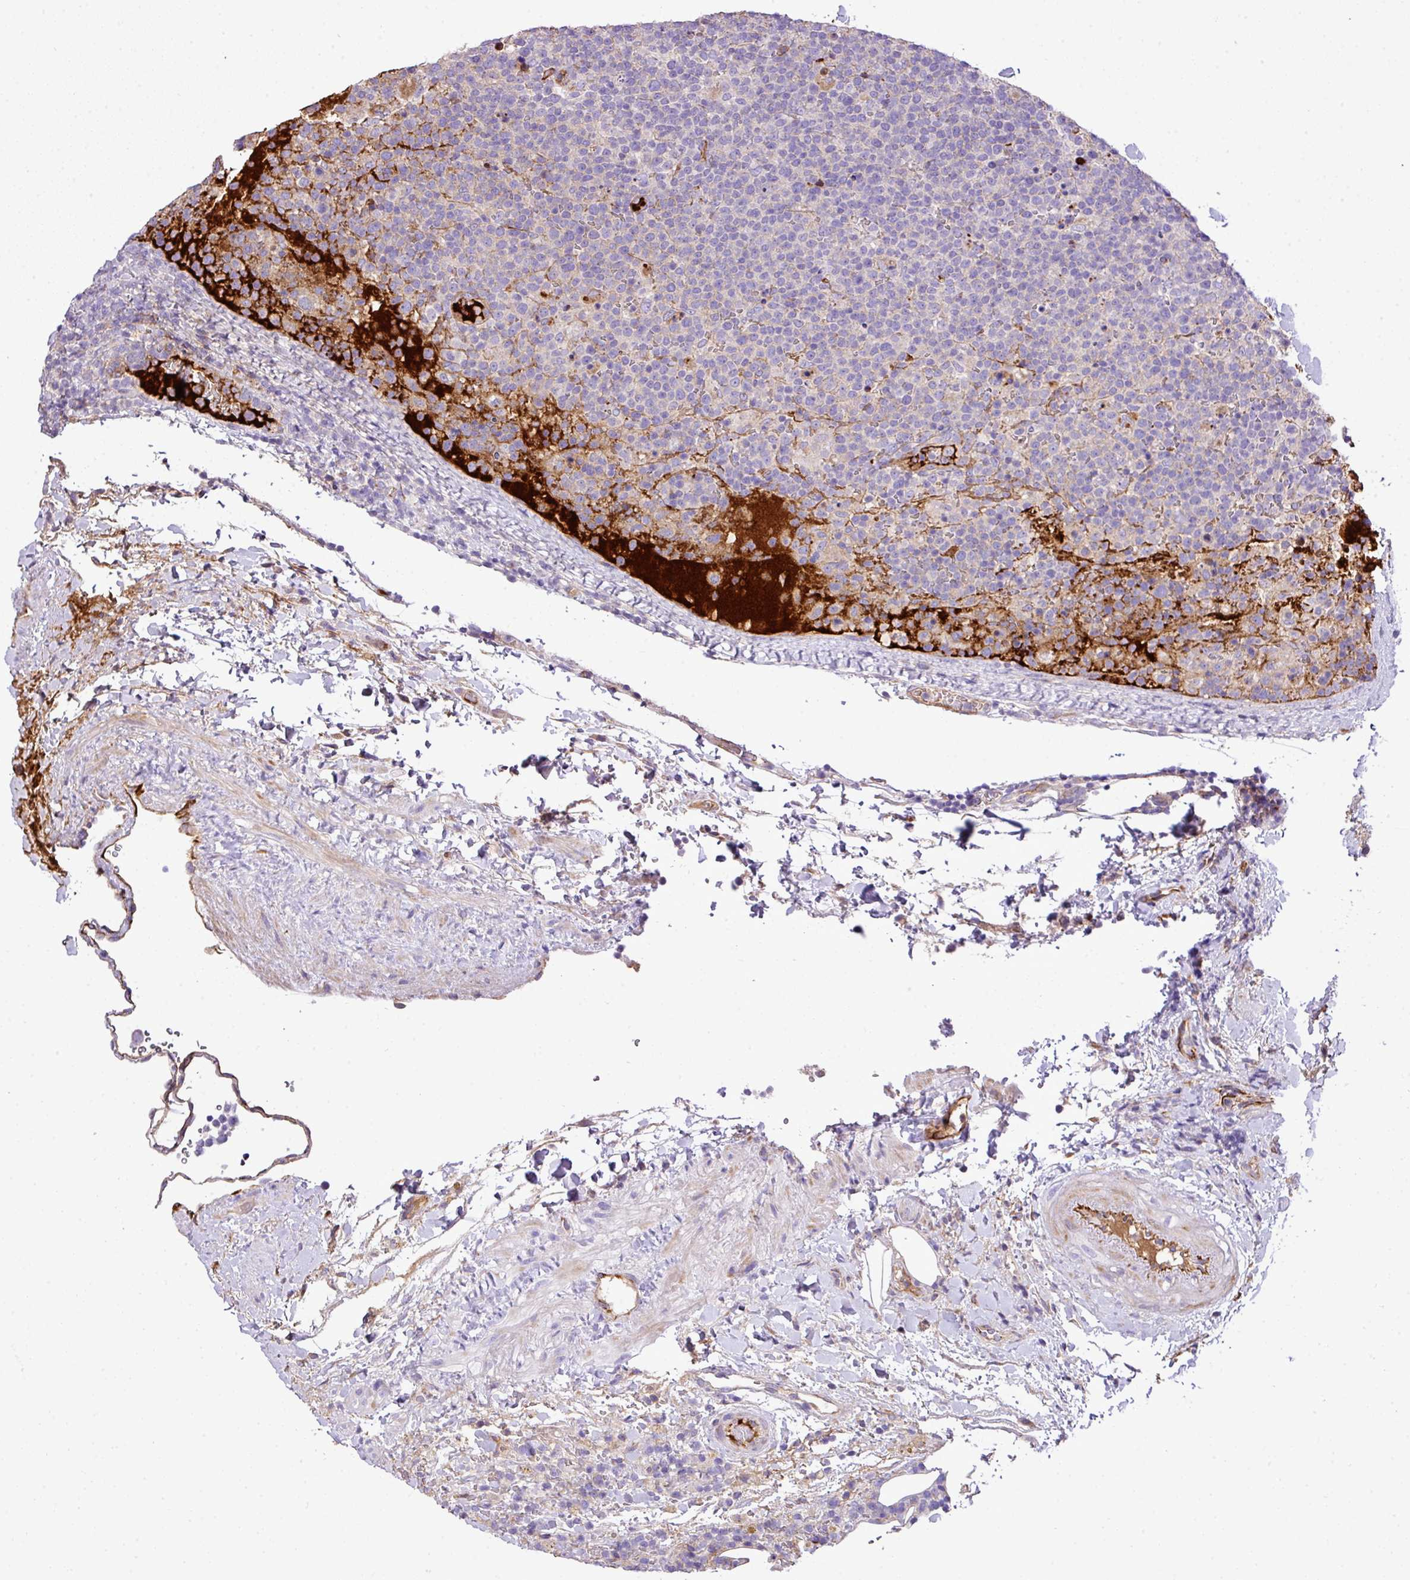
{"staining": {"intensity": "negative", "quantity": "none", "location": "none"}, "tissue": "lymphoma", "cell_type": "Tumor cells", "image_type": "cancer", "snomed": [{"axis": "morphology", "description": "Malignant lymphoma, non-Hodgkin's type, High grade"}, {"axis": "topography", "description": "Lymph node"}], "caption": "This is an immunohistochemistry histopathology image of high-grade malignant lymphoma, non-Hodgkin's type. There is no staining in tumor cells.", "gene": "CTXN2", "patient": {"sex": "male", "age": 61}}